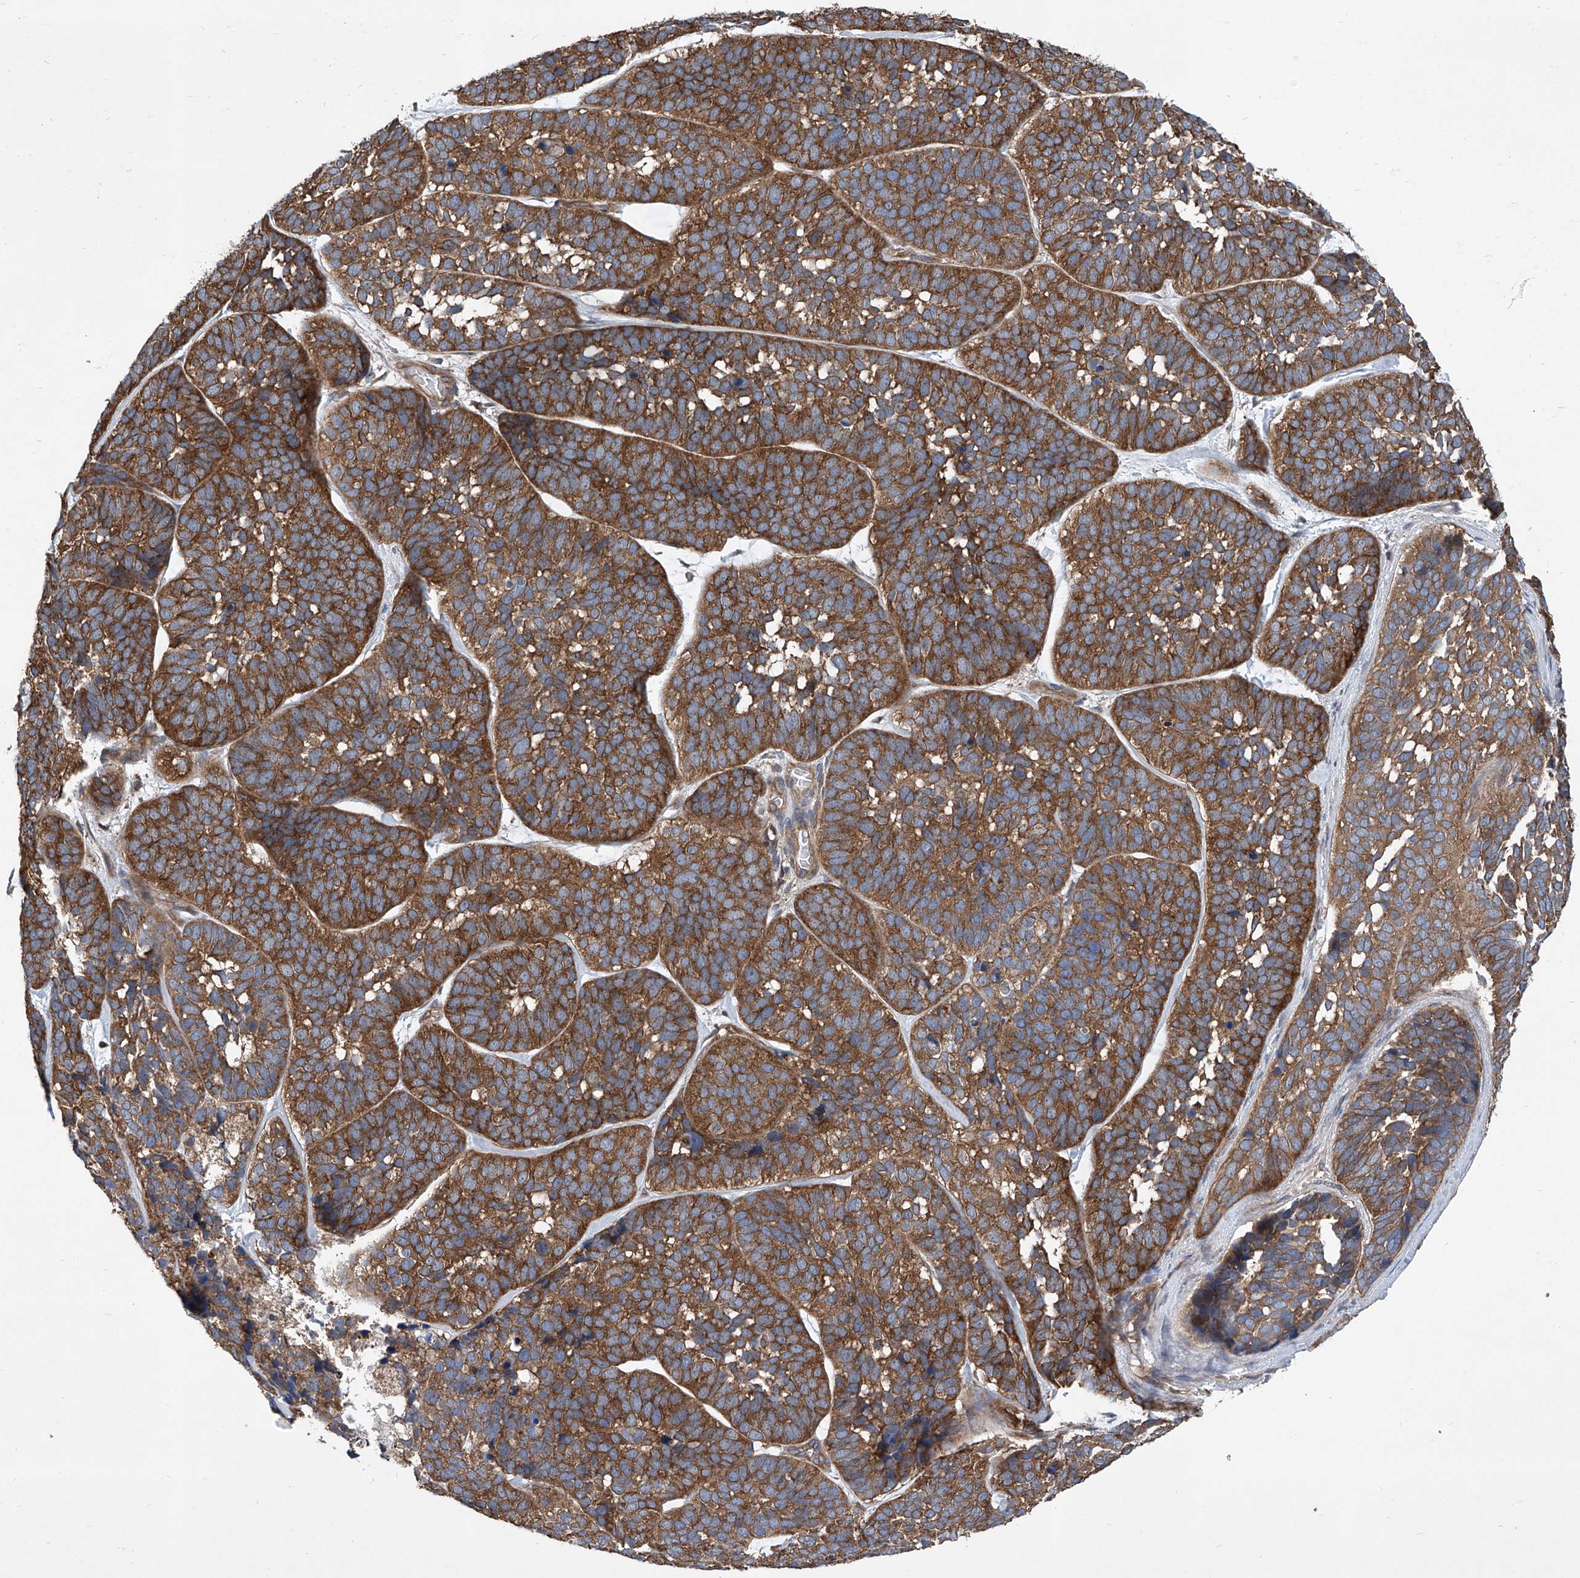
{"staining": {"intensity": "strong", "quantity": ">75%", "location": "cytoplasmic/membranous"}, "tissue": "skin cancer", "cell_type": "Tumor cells", "image_type": "cancer", "snomed": [{"axis": "morphology", "description": "Basal cell carcinoma"}, {"axis": "topography", "description": "Skin"}], "caption": "DAB immunohistochemical staining of basal cell carcinoma (skin) displays strong cytoplasmic/membranous protein staining in approximately >75% of tumor cells.", "gene": "SMAP1", "patient": {"sex": "male", "age": 62}}